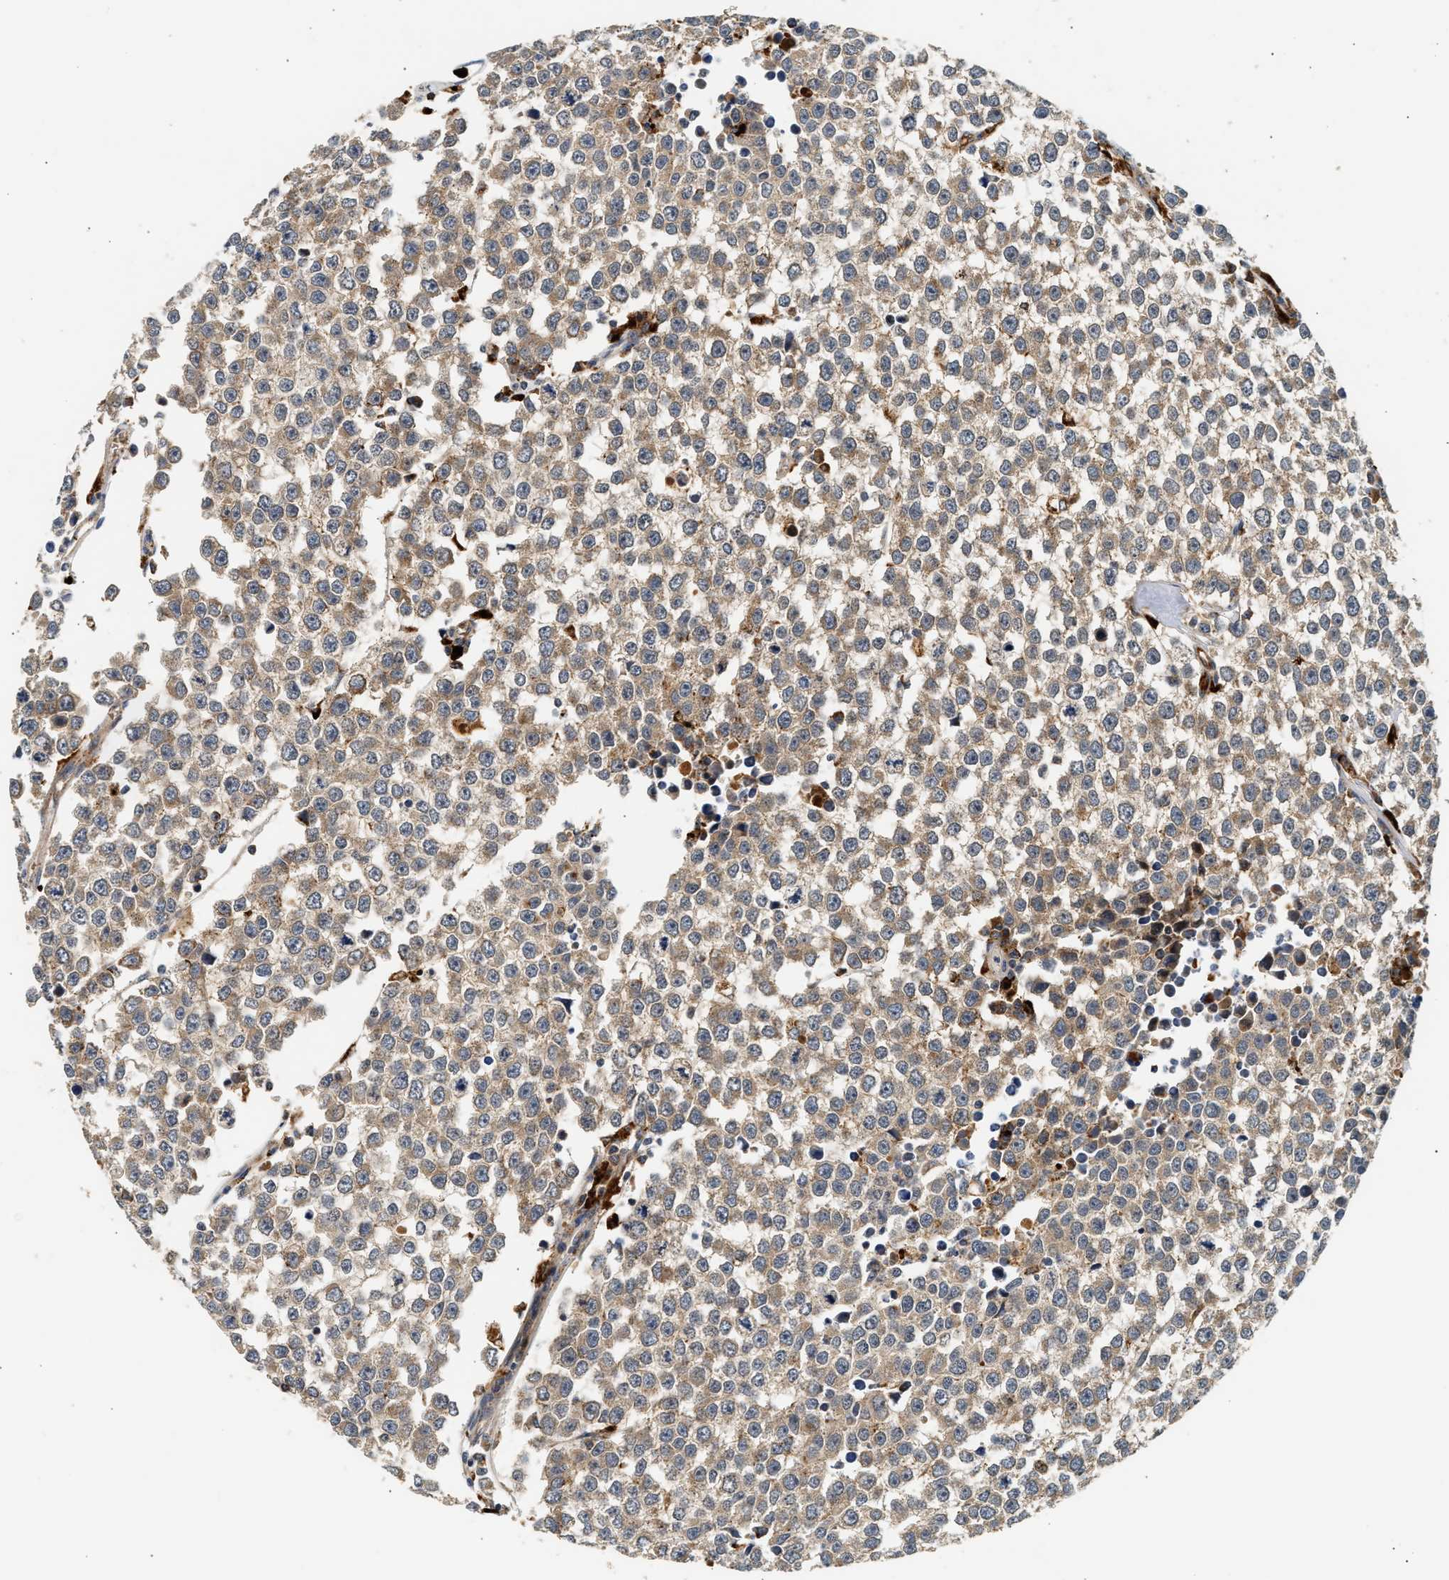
{"staining": {"intensity": "moderate", "quantity": ">75%", "location": "cytoplasmic/membranous"}, "tissue": "testis cancer", "cell_type": "Tumor cells", "image_type": "cancer", "snomed": [{"axis": "morphology", "description": "Seminoma, NOS"}, {"axis": "morphology", "description": "Carcinoma, Embryonal, NOS"}, {"axis": "topography", "description": "Testis"}], "caption": "Immunohistochemistry photomicrograph of neoplastic tissue: human testis cancer (embryonal carcinoma) stained using immunohistochemistry (IHC) reveals medium levels of moderate protein expression localized specifically in the cytoplasmic/membranous of tumor cells, appearing as a cytoplasmic/membranous brown color.", "gene": "PLD3", "patient": {"sex": "male", "age": 52}}